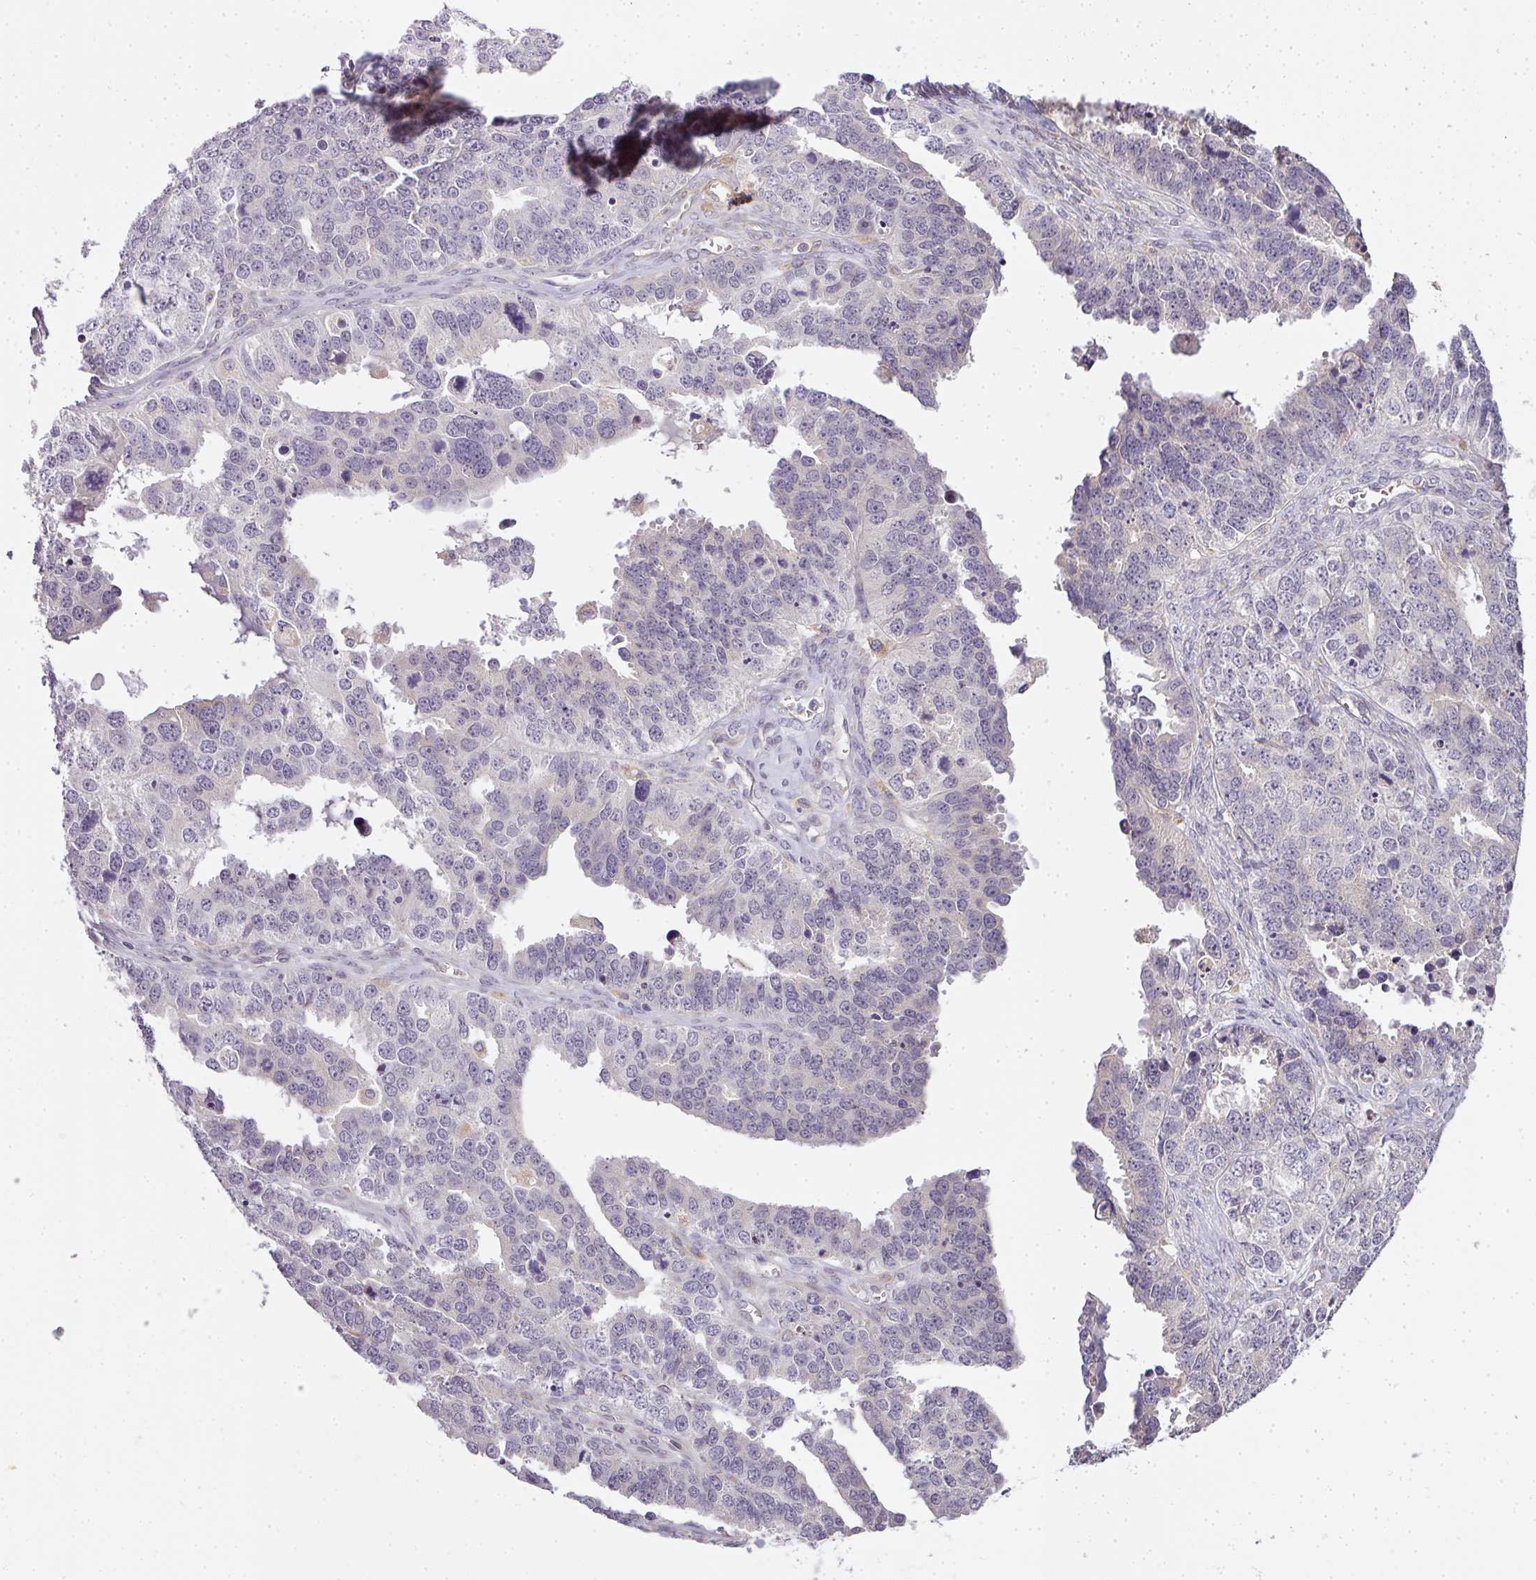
{"staining": {"intensity": "negative", "quantity": "none", "location": "none"}, "tissue": "ovarian cancer", "cell_type": "Tumor cells", "image_type": "cancer", "snomed": [{"axis": "morphology", "description": "Cystadenocarcinoma, serous, NOS"}, {"axis": "topography", "description": "Ovary"}], "caption": "This micrograph is of ovarian cancer (serous cystadenocarcinoma) stained with IHC to label a protein in brown with the nuclei are counter-stained blue. There is no positivity in tumor cells.", "gene": "MED19", "patient": {"sex": "female", "age": 76}}